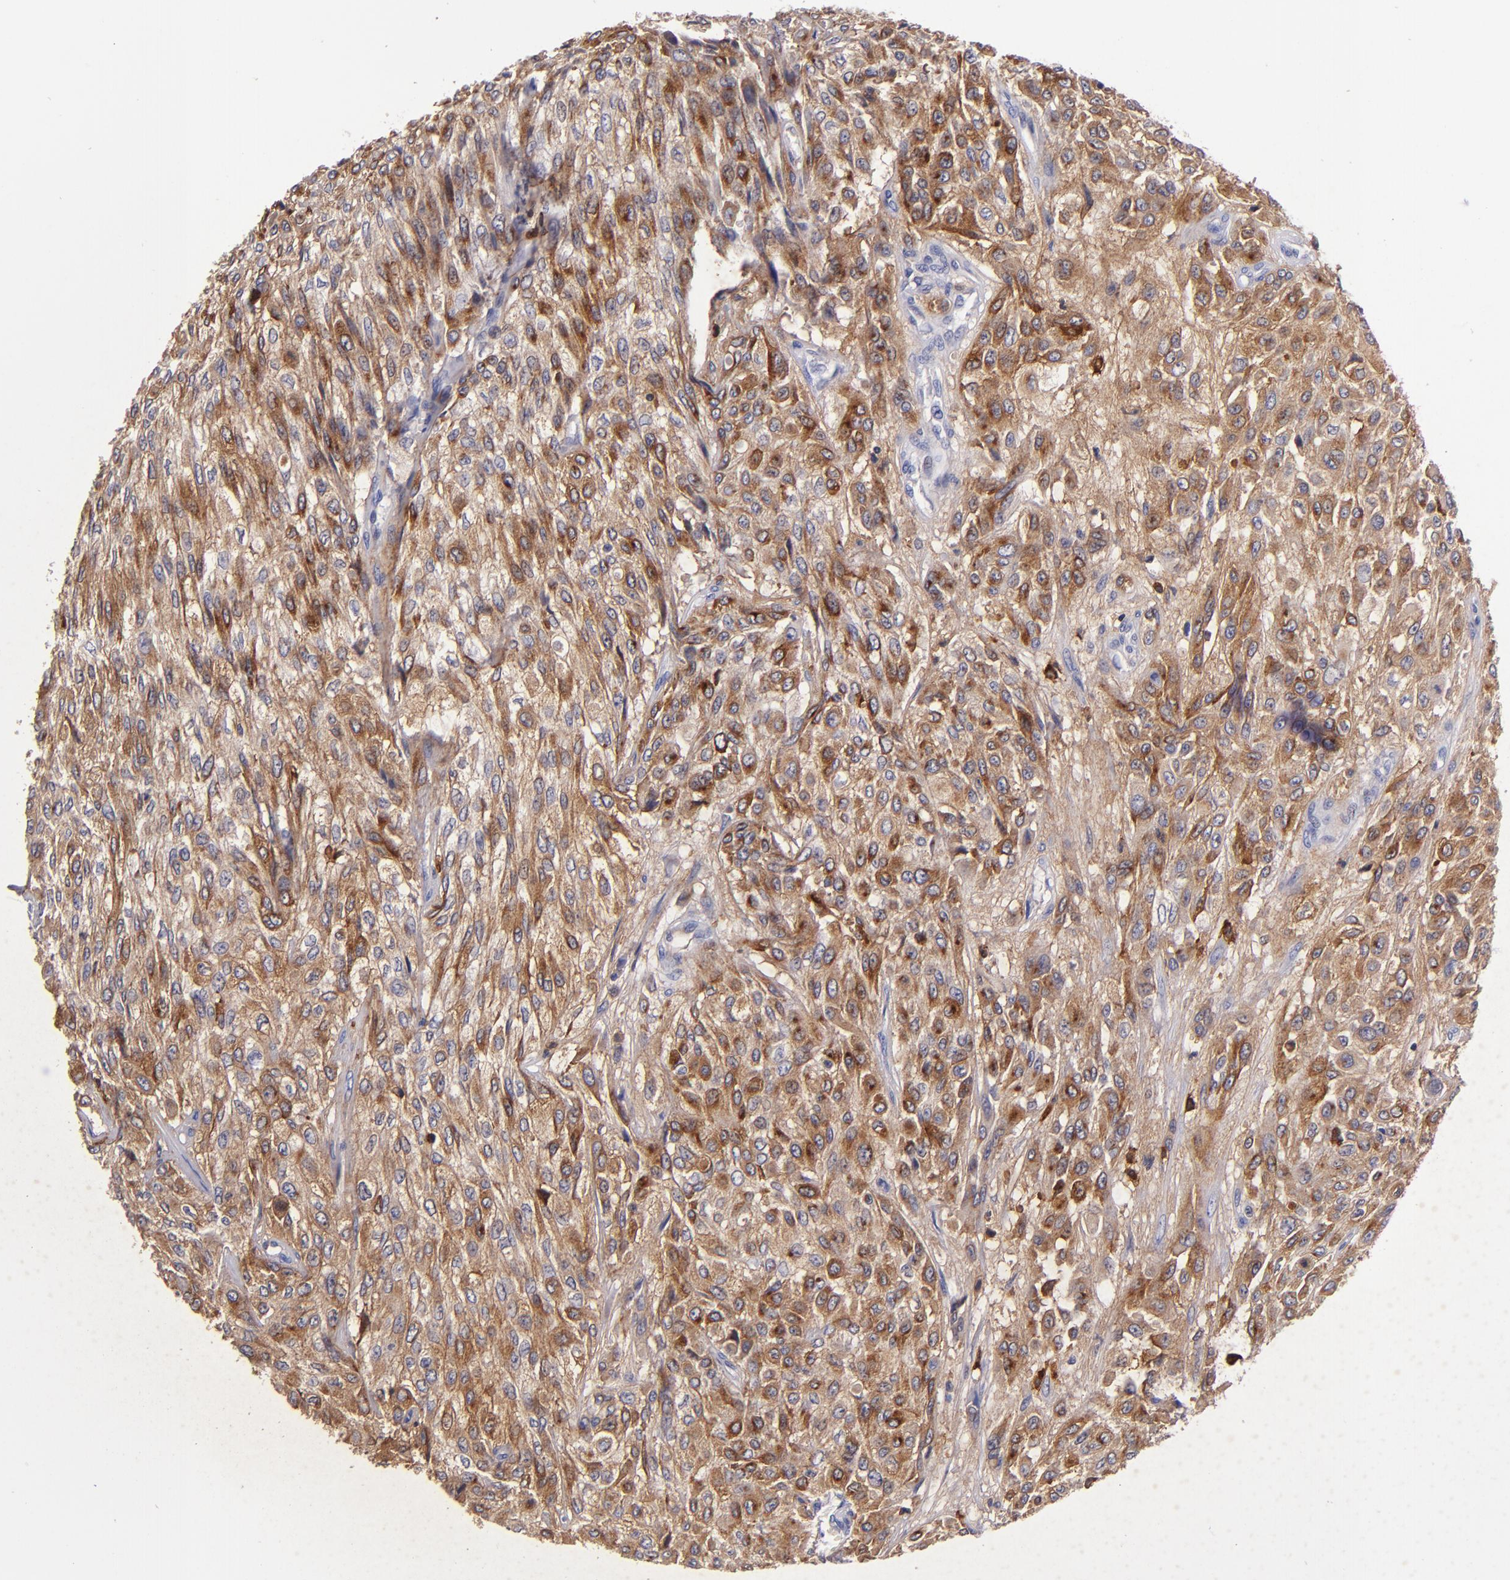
{"staining": {"intensity": "moderate", "quantity": ">75%", "location": "cytoplasmic/membranous"}, "tissue": "urothelial cancer", "cell_type": "Tumor cells", "image_type": "cancer", "snomed": [{"axis": "morphology", "description": "Urothelial carcinoma, High grade"}, {"axis": "topography", "description": "Urinary bladder"}], "caption": "Immunohistochemistry image of high-grade urothelial carcinoma stained for a protein (brown), which shows medium levels of moderate cytoplasmic/membranous positivity in about >75% of tumor cells.", "gene": "SIRPA", "patient": {"sex": "male", "age": 57}}